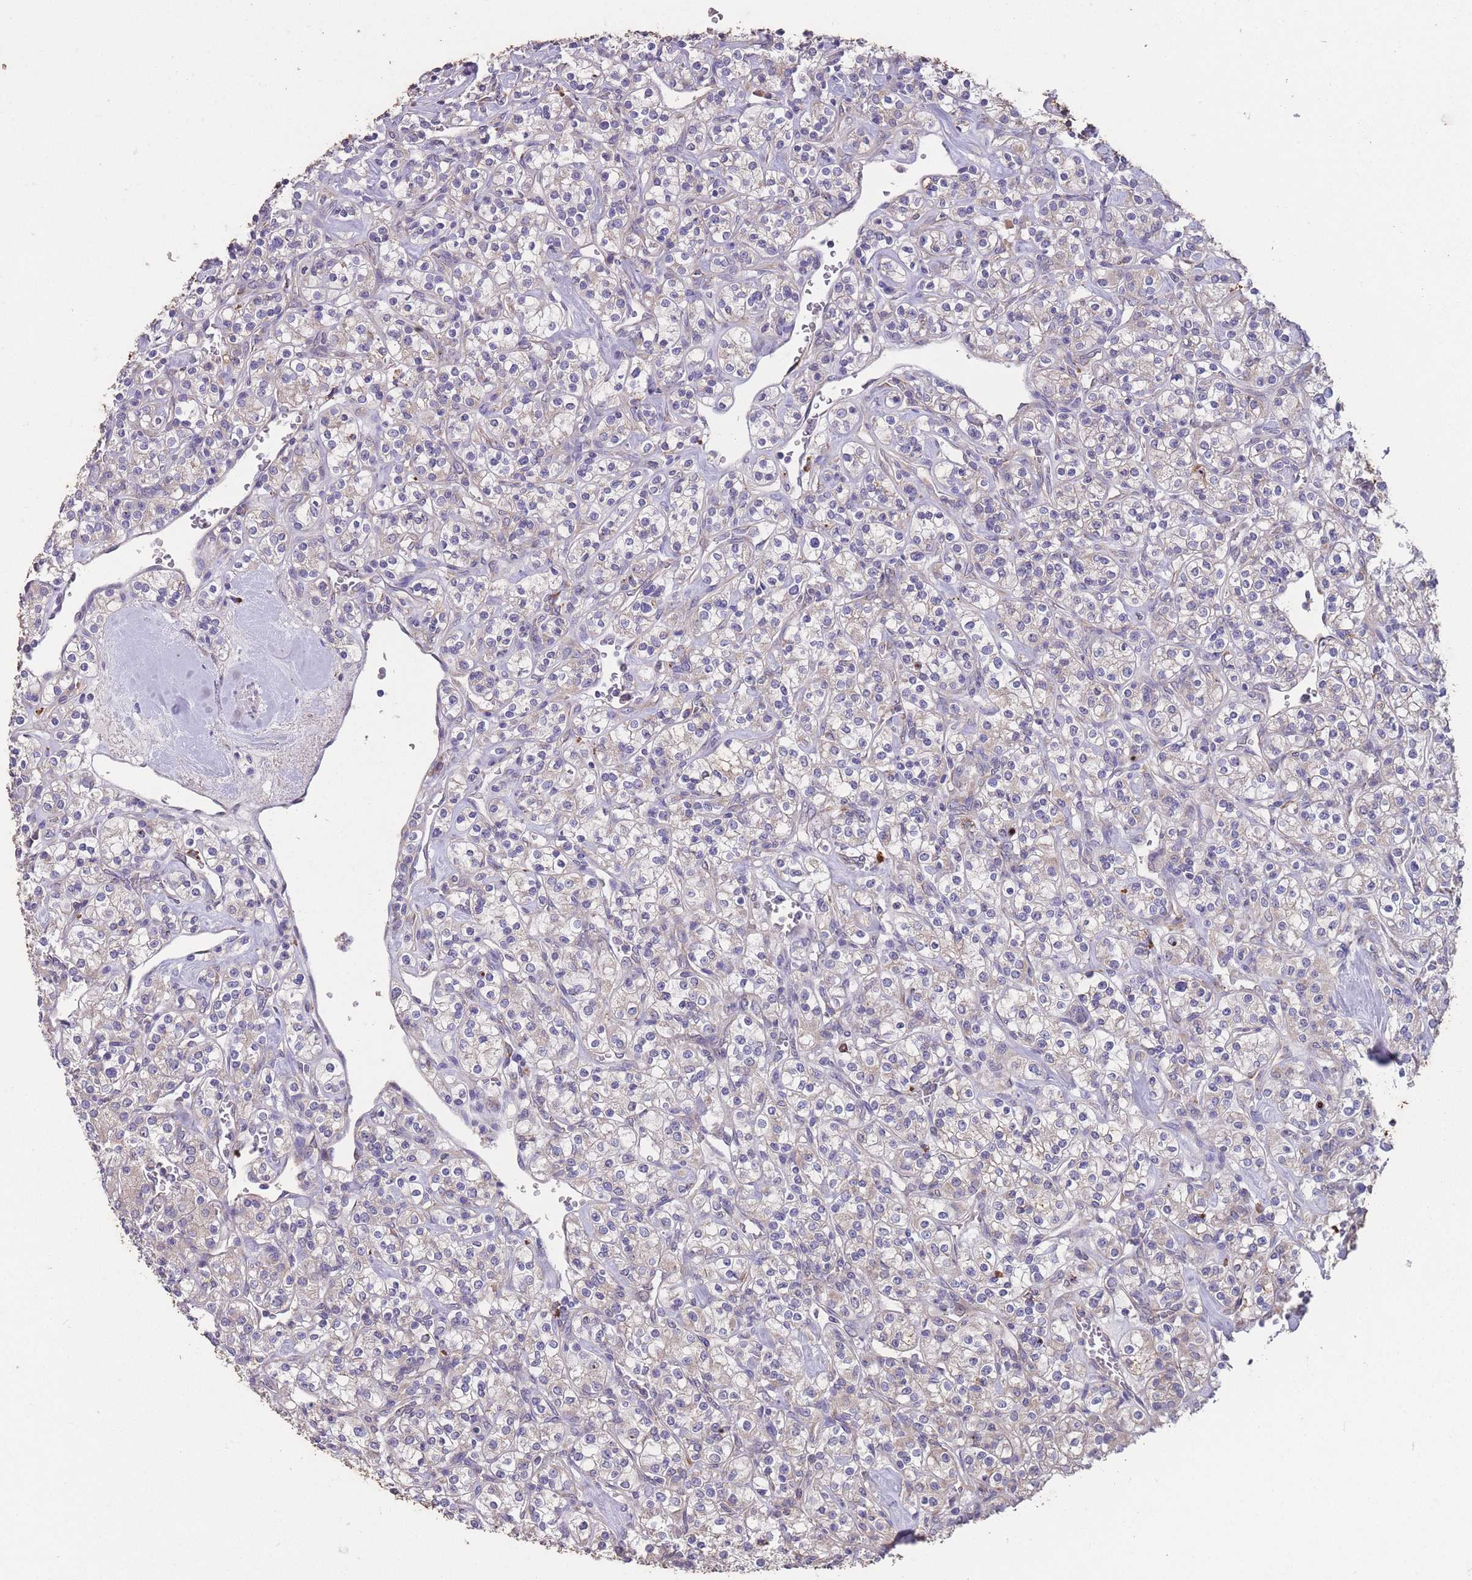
{"staining": {"intensity": "negative", "quantity": "none", "location": "none"}, "tissue": "renal cancer", "cell_type": "Tumor cells", "image_type": "cancer", "snomed": [{"axis": "morphology", "description": "Adenocarcinoma, NOS"}, {"axis": "topography", "description": "Kidney"}], "caption": "High power microscopy photomicrograph of an immunohistochemistry photomicrograph of adenocarcinoma (renal), revealing no significant expression in tumor cells. (DAB immunohistochemistry with hematoxylin counter stain).", "gene": "STIM2", "patient": {"sex": "male", "age": 77}}